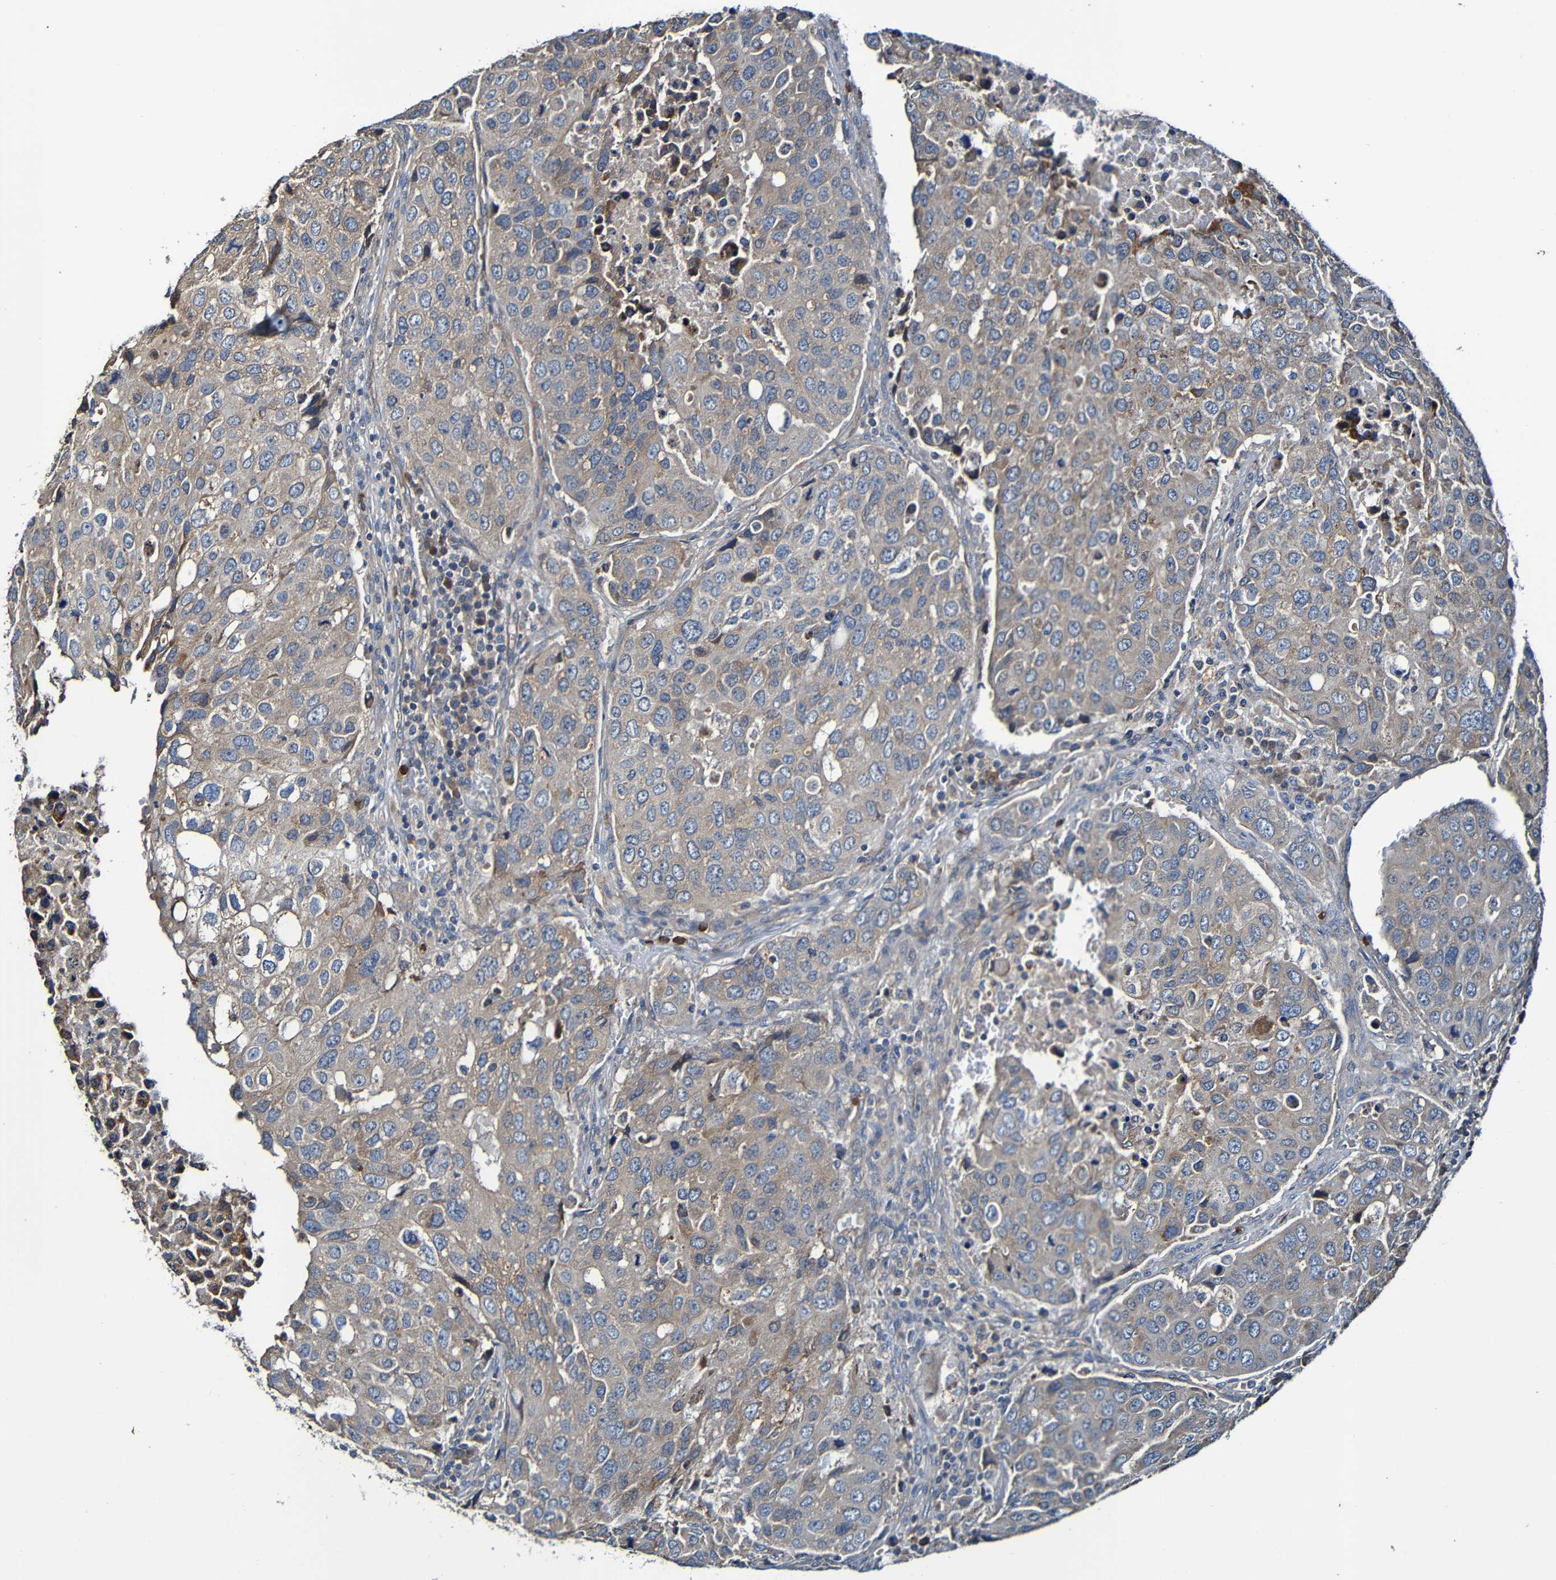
{"staining": {"intensity": "moderate", "quantity": "25%-75%", "location": "cytoplasmic/membranous"}, "tissue": "urothelial cancer", "cell_type": "Tumor cells", "image_type": "cancer", "snomed": [{"axis": "morphology", "description": "Urothelial carcinoma, High grade"}, {"axis": "topography", "description": "Lymph node"}, {"axis": "topography", "description": "Urinary bladder"}], "caption": "There is medium levels of moderate cytoplasmic/membranous staining in tumor cells of urothelial cancer, as demonstrated by immunohistochemical staining (brown color).", "gene": "ADAM15", "patient": {"sex": "male", "age": 51}}